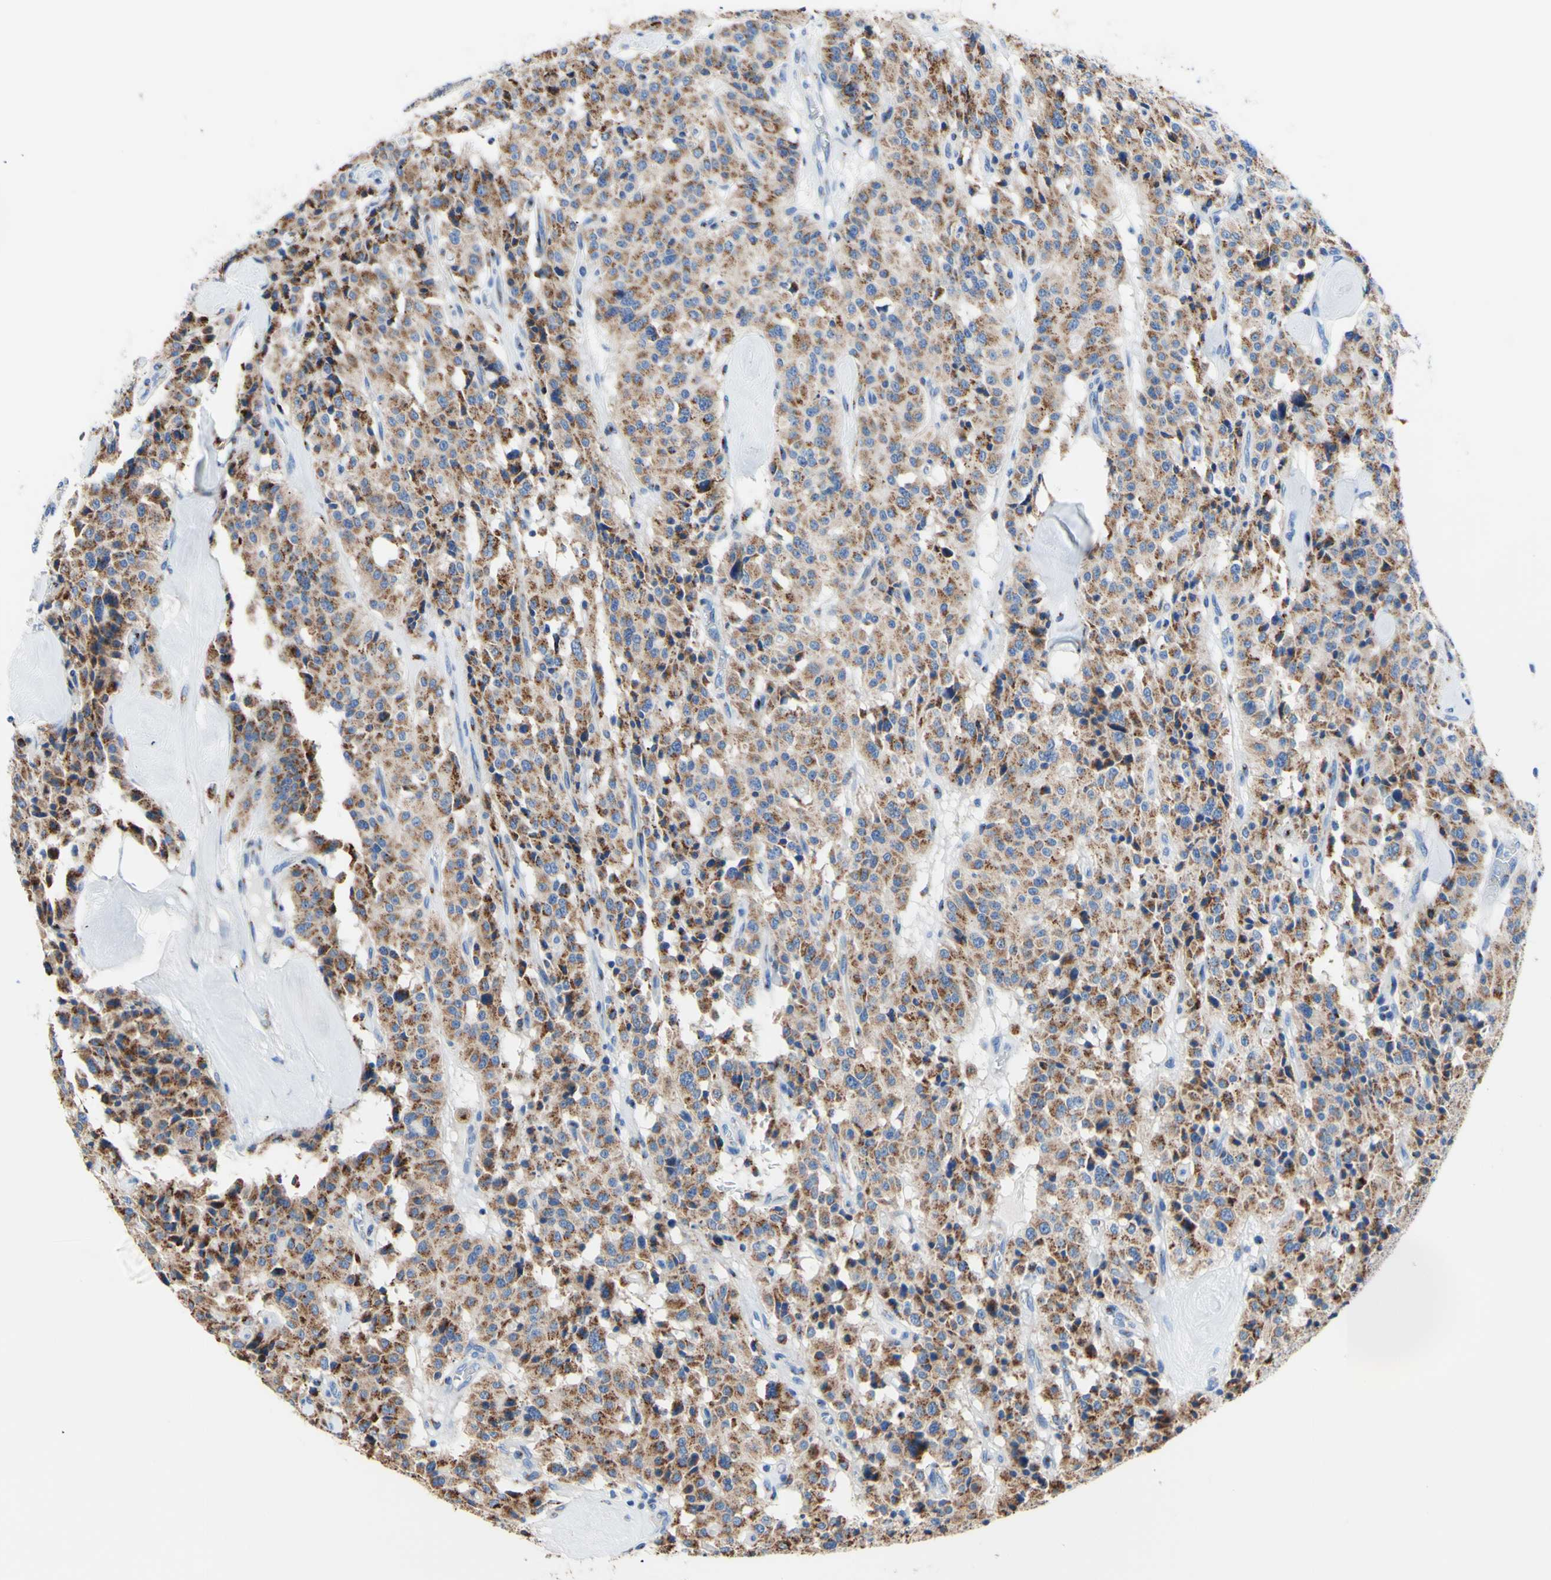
{"staining": {"intensity": "moderate", "quantity": "25%-75%", "location": "cytoplasmic/membranous"}, "tissue": "carcinoid", "cell_type": "Tumor cells", "image_type": "cancer", "snomed": [{"axis": "morphology", "description": "Carcinoid, malignant, NOS"}, {"axis": "topography", "description": "Lung"}], "caption": "Tumor cells reveal moderate cytoplasmic/membranous expression in approximately 25%-75% of cells in carcinoid.", "gene": "GALNT2", "patient": {"sex": "male", "age": 30}}